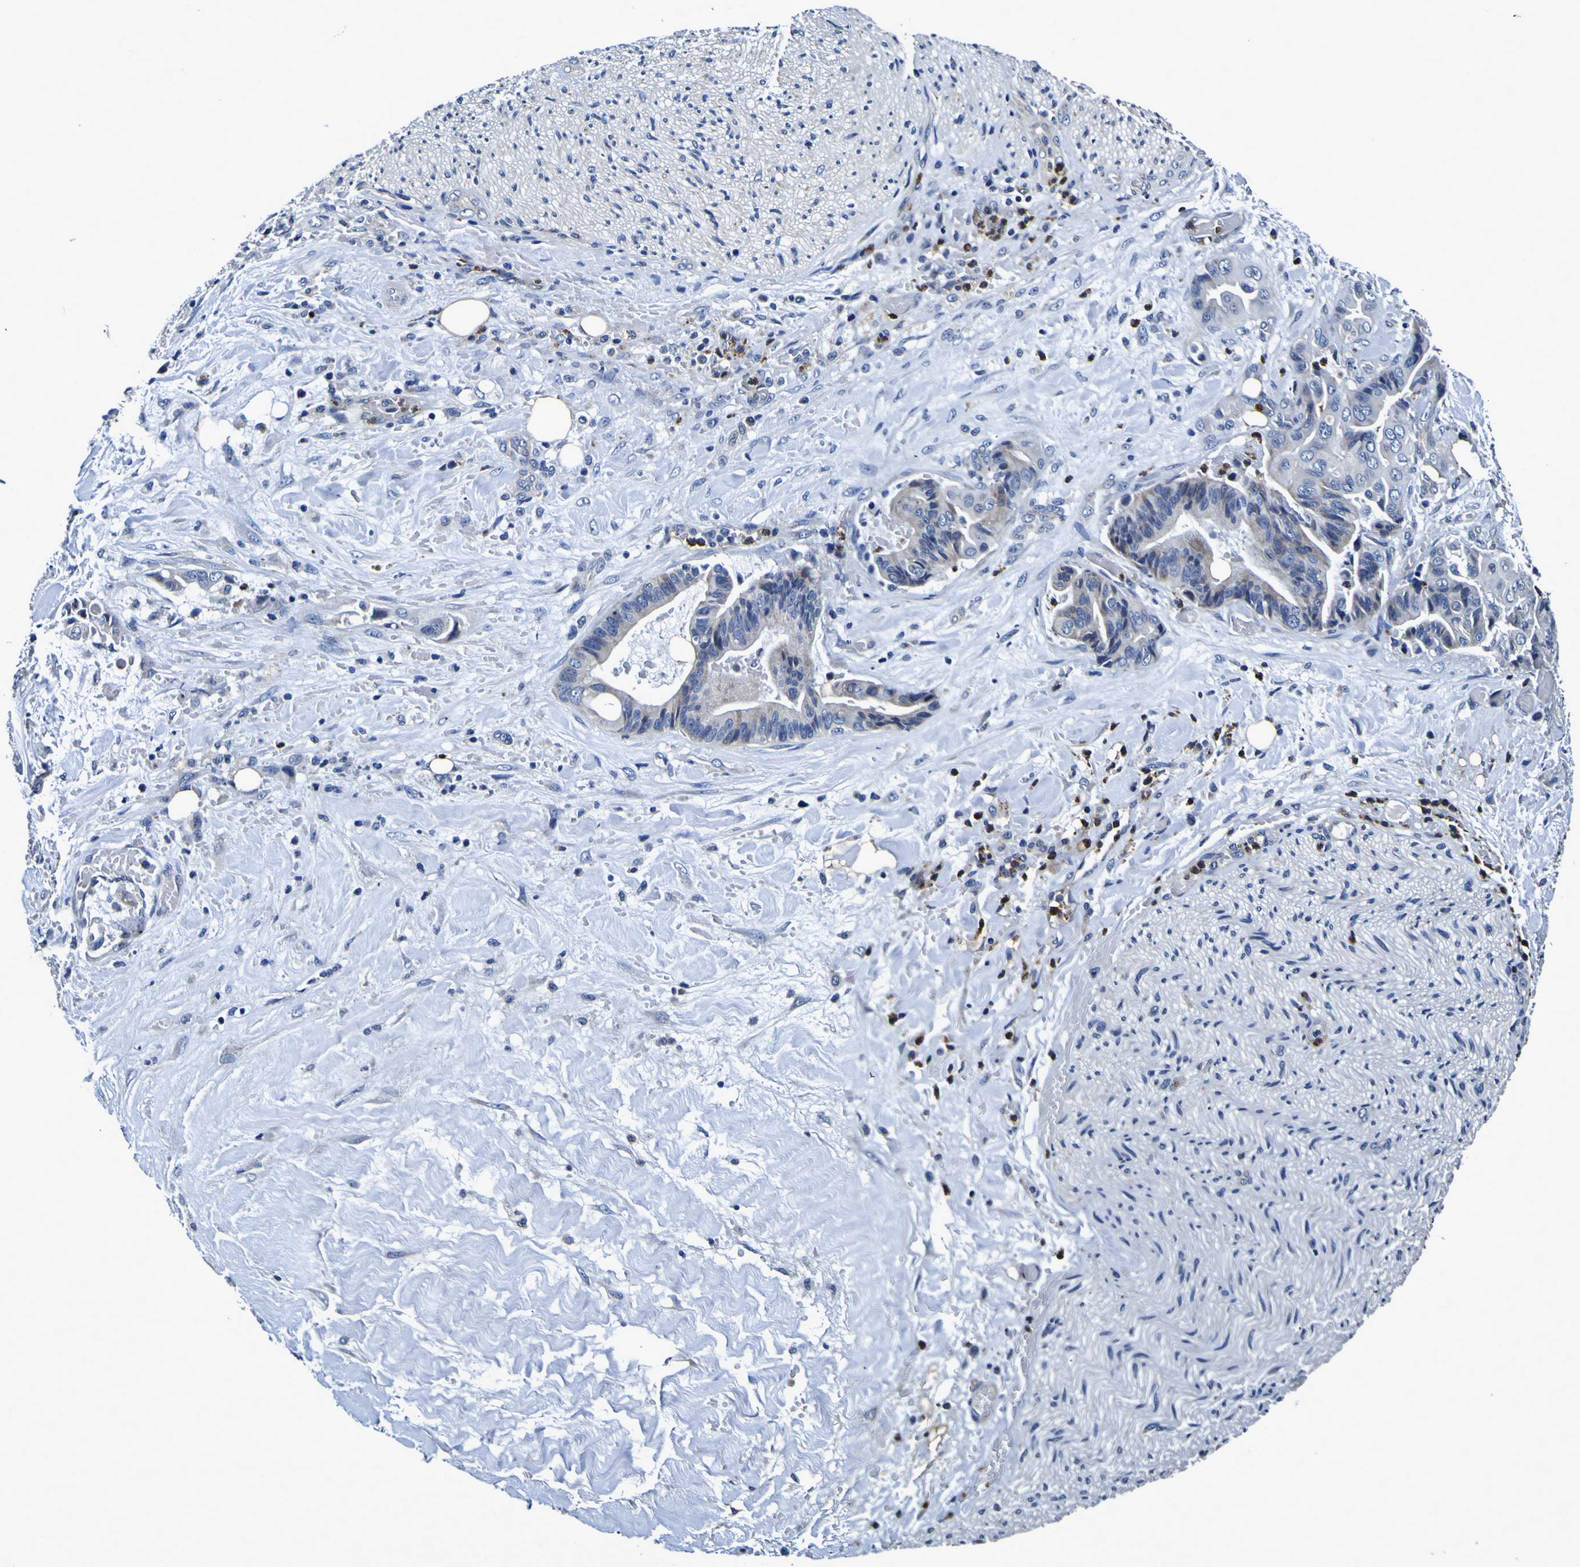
{"staining": {"intensity": "negative", "quantity": "none", "location": "none"}, "tissue": "liver cancer", "cell_type": "Tumor cells", "image_type": "cancer", "snomed": [{"axis": "morphology", "description": "Cholangiocarcinoma"}, {"axis": "topography", "description": "Liver"}], "caption": "Immunohistochemistry of human liver cancer exhibits no staining in tumor cells.", "gene": "PANK4", "patient": {"sex": "female", "age": 61}}